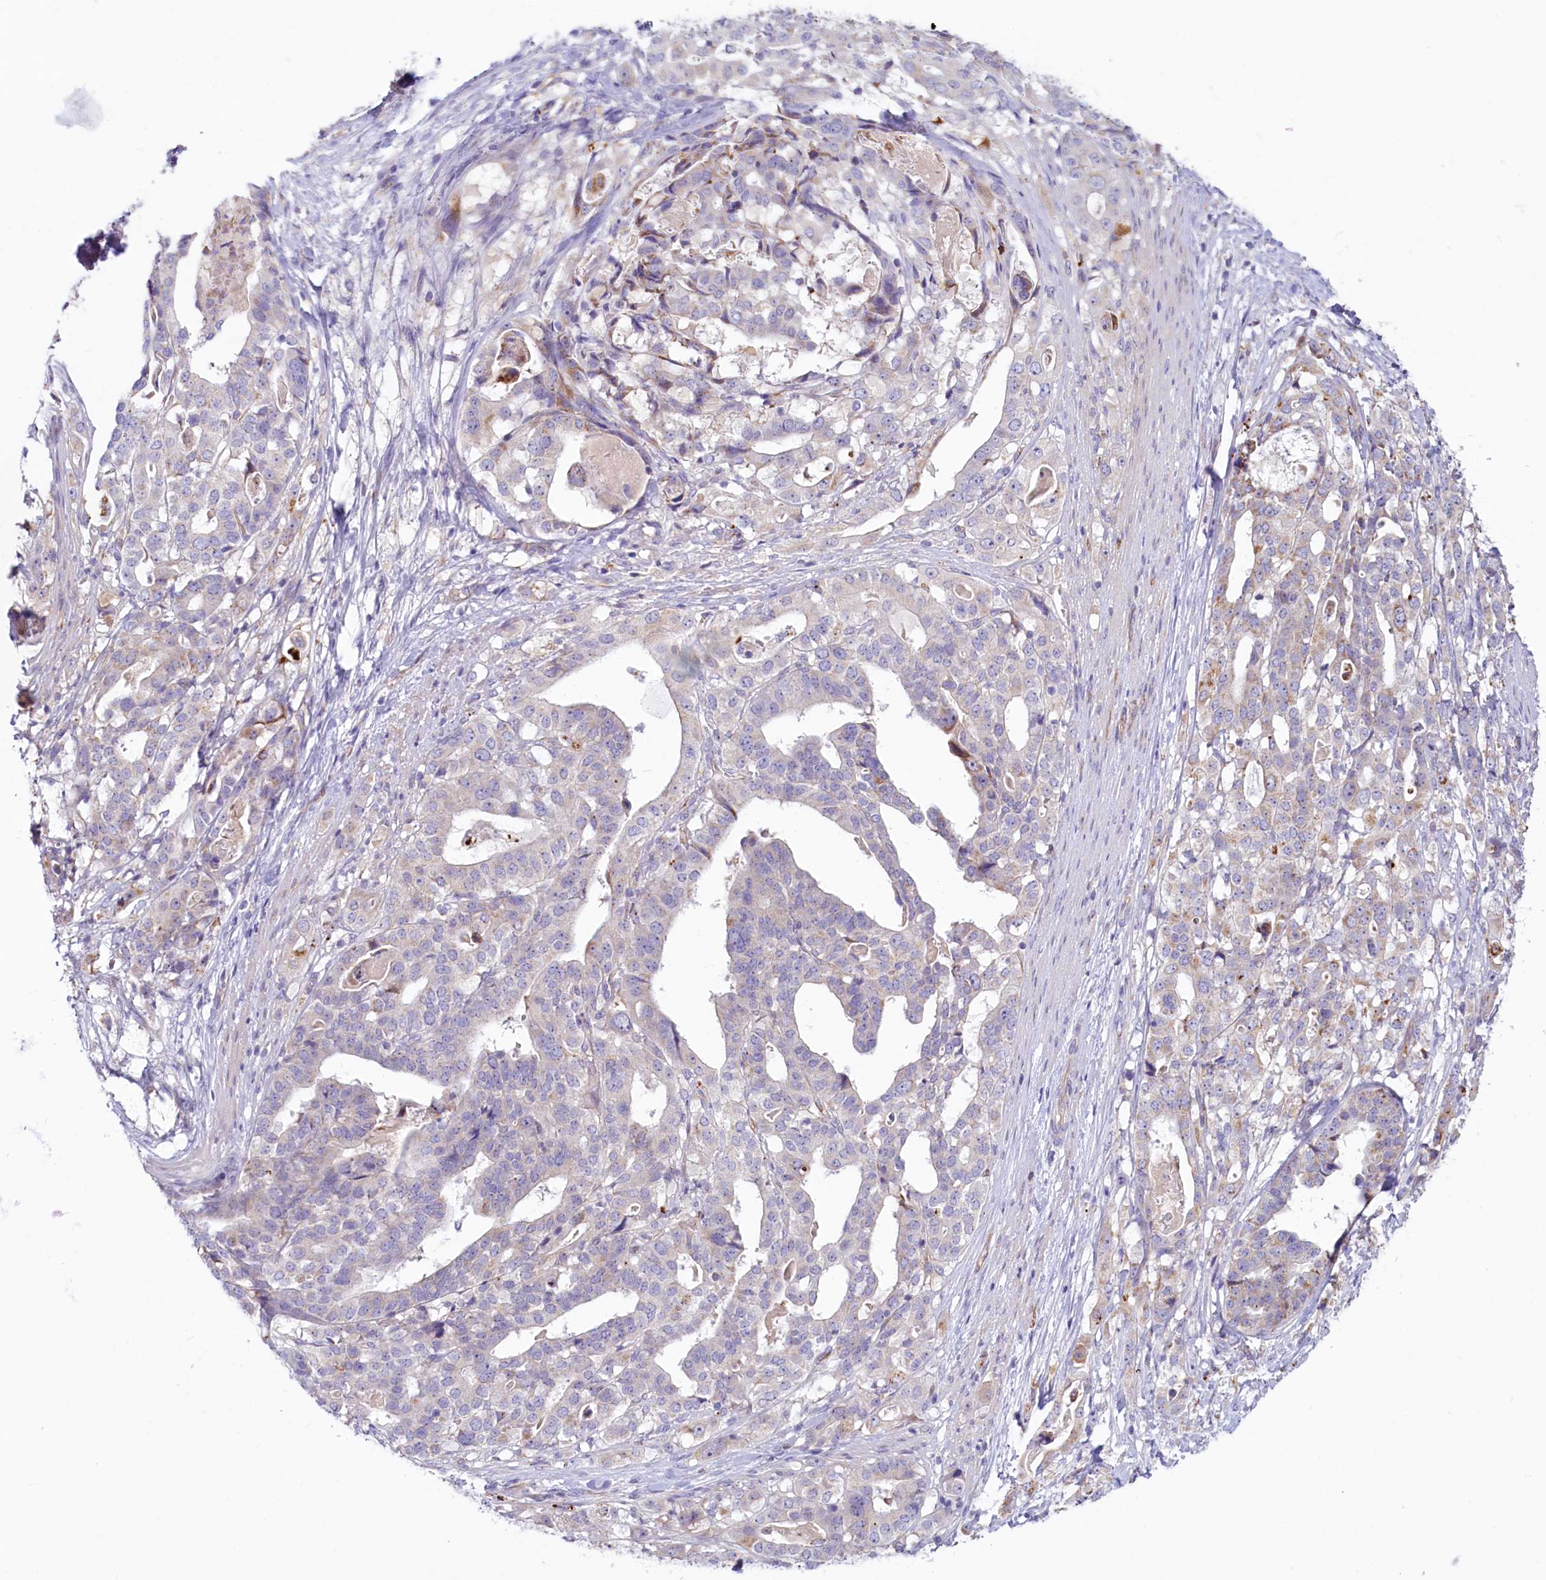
{"staining": {"intensity": "negative", "quantity": "none", "location": "none"}, "tissue": "stomach cancer", "cell_type": "Tumor cells", "image_type": "cancer", "snomed": [{"axis": "morphology", "description": "Adenocarcinoma, NOS"}, {"axis": "topography", "description": "Stomach"}], "caption": "A photomicrograph of human adenocarcinoma (stomach) is negative for staining in tumor cells.", "gene": "LMOD3", "patient": {"sex": "male", "age": 48}}